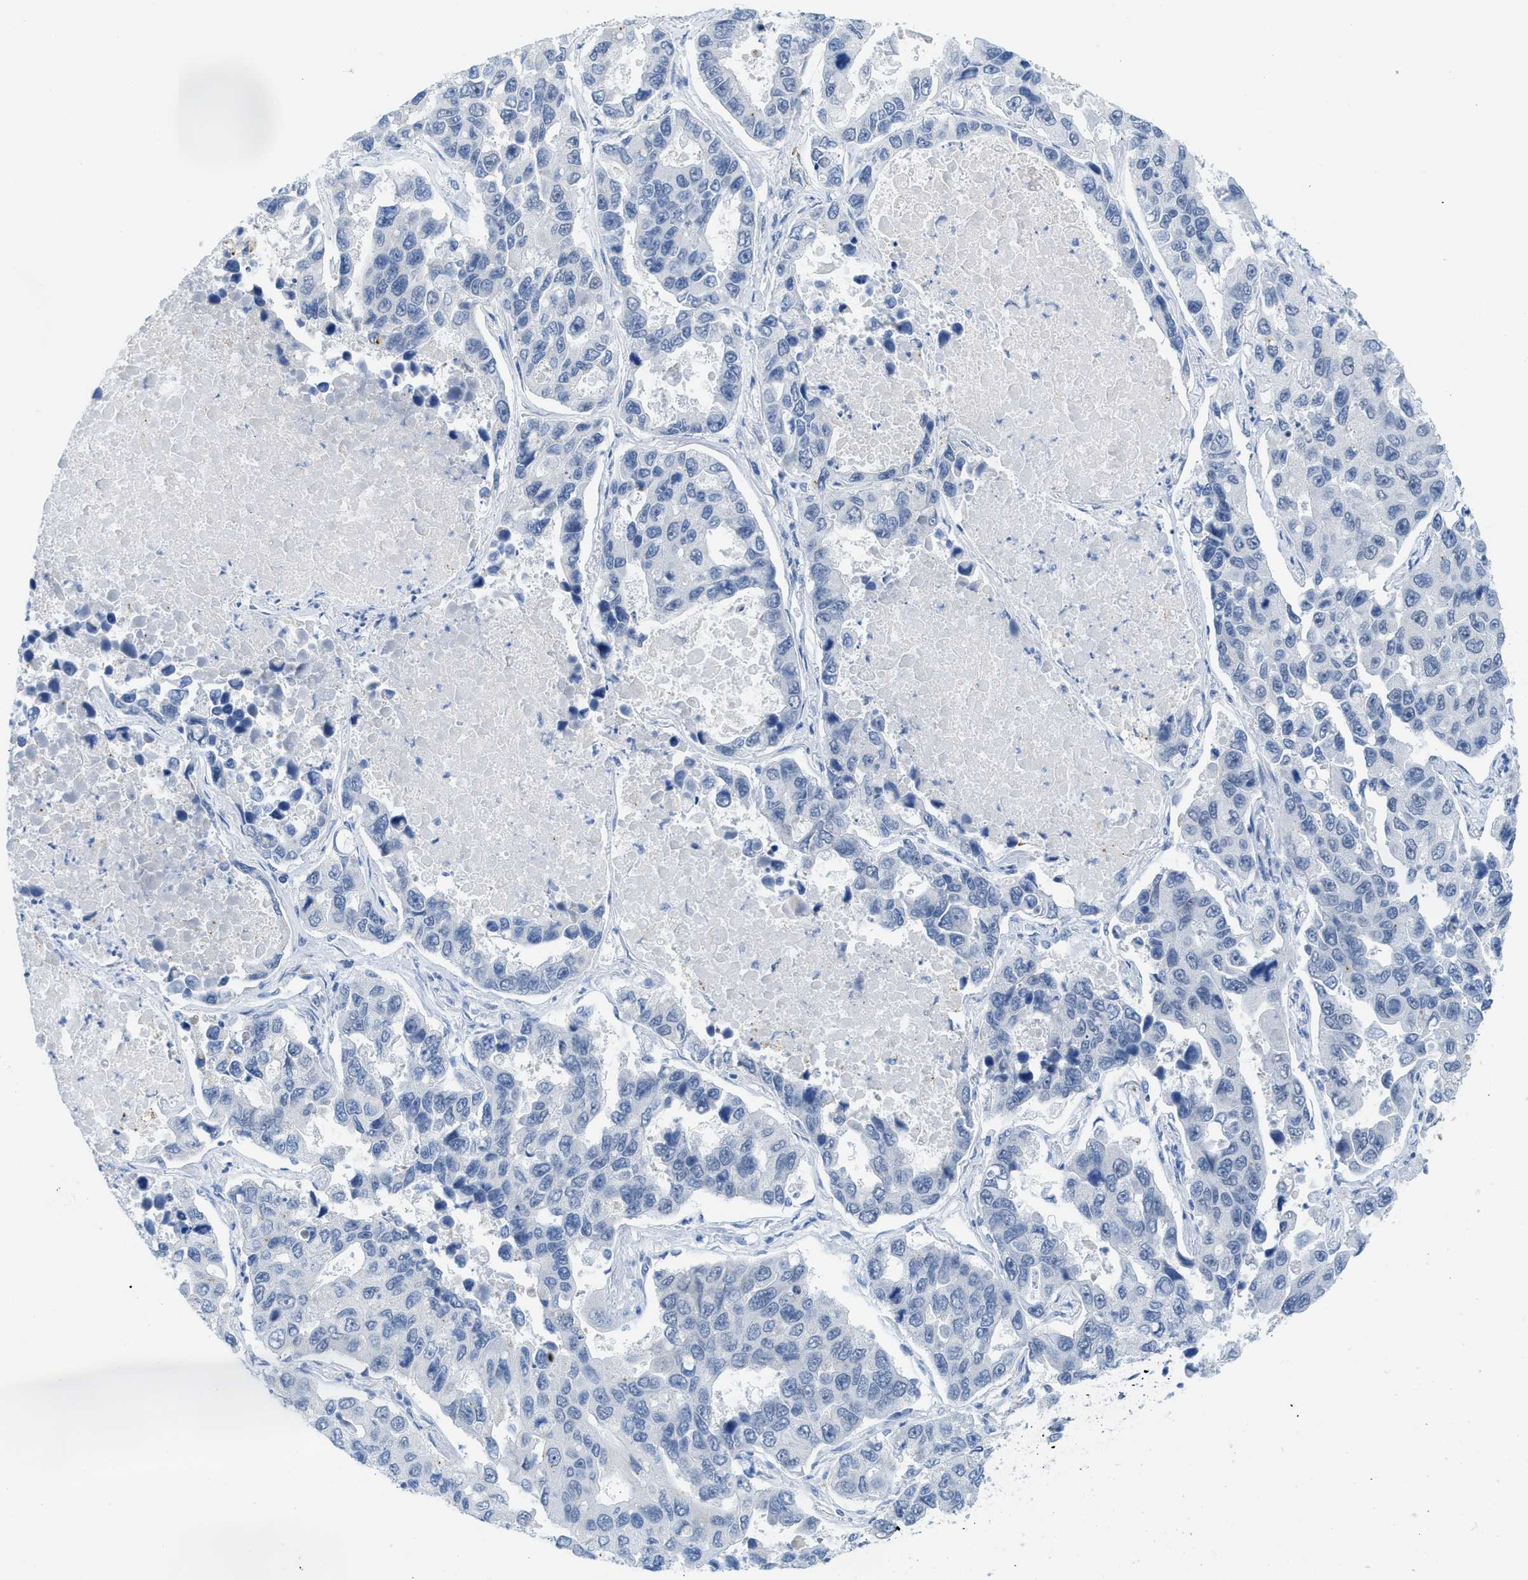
{"staining": {"intensity": "negative", "quantity": "none", "location": "none"}, "tissue": "lung cancer", "cell_type": "Tumor cells", "image_type": "cancer", "snomed": [{"axis": "morphology", "description": "Adenocarcinoma, NOS"}, {"axis": "topography", "description": "Lung"}], "caption": "Human lung cancer stained for a protein using immunohistochemistry demonstrates no expression in tumor cells.", "gene": "WDR4", "patient": {"sex": "male", "age": 64}}